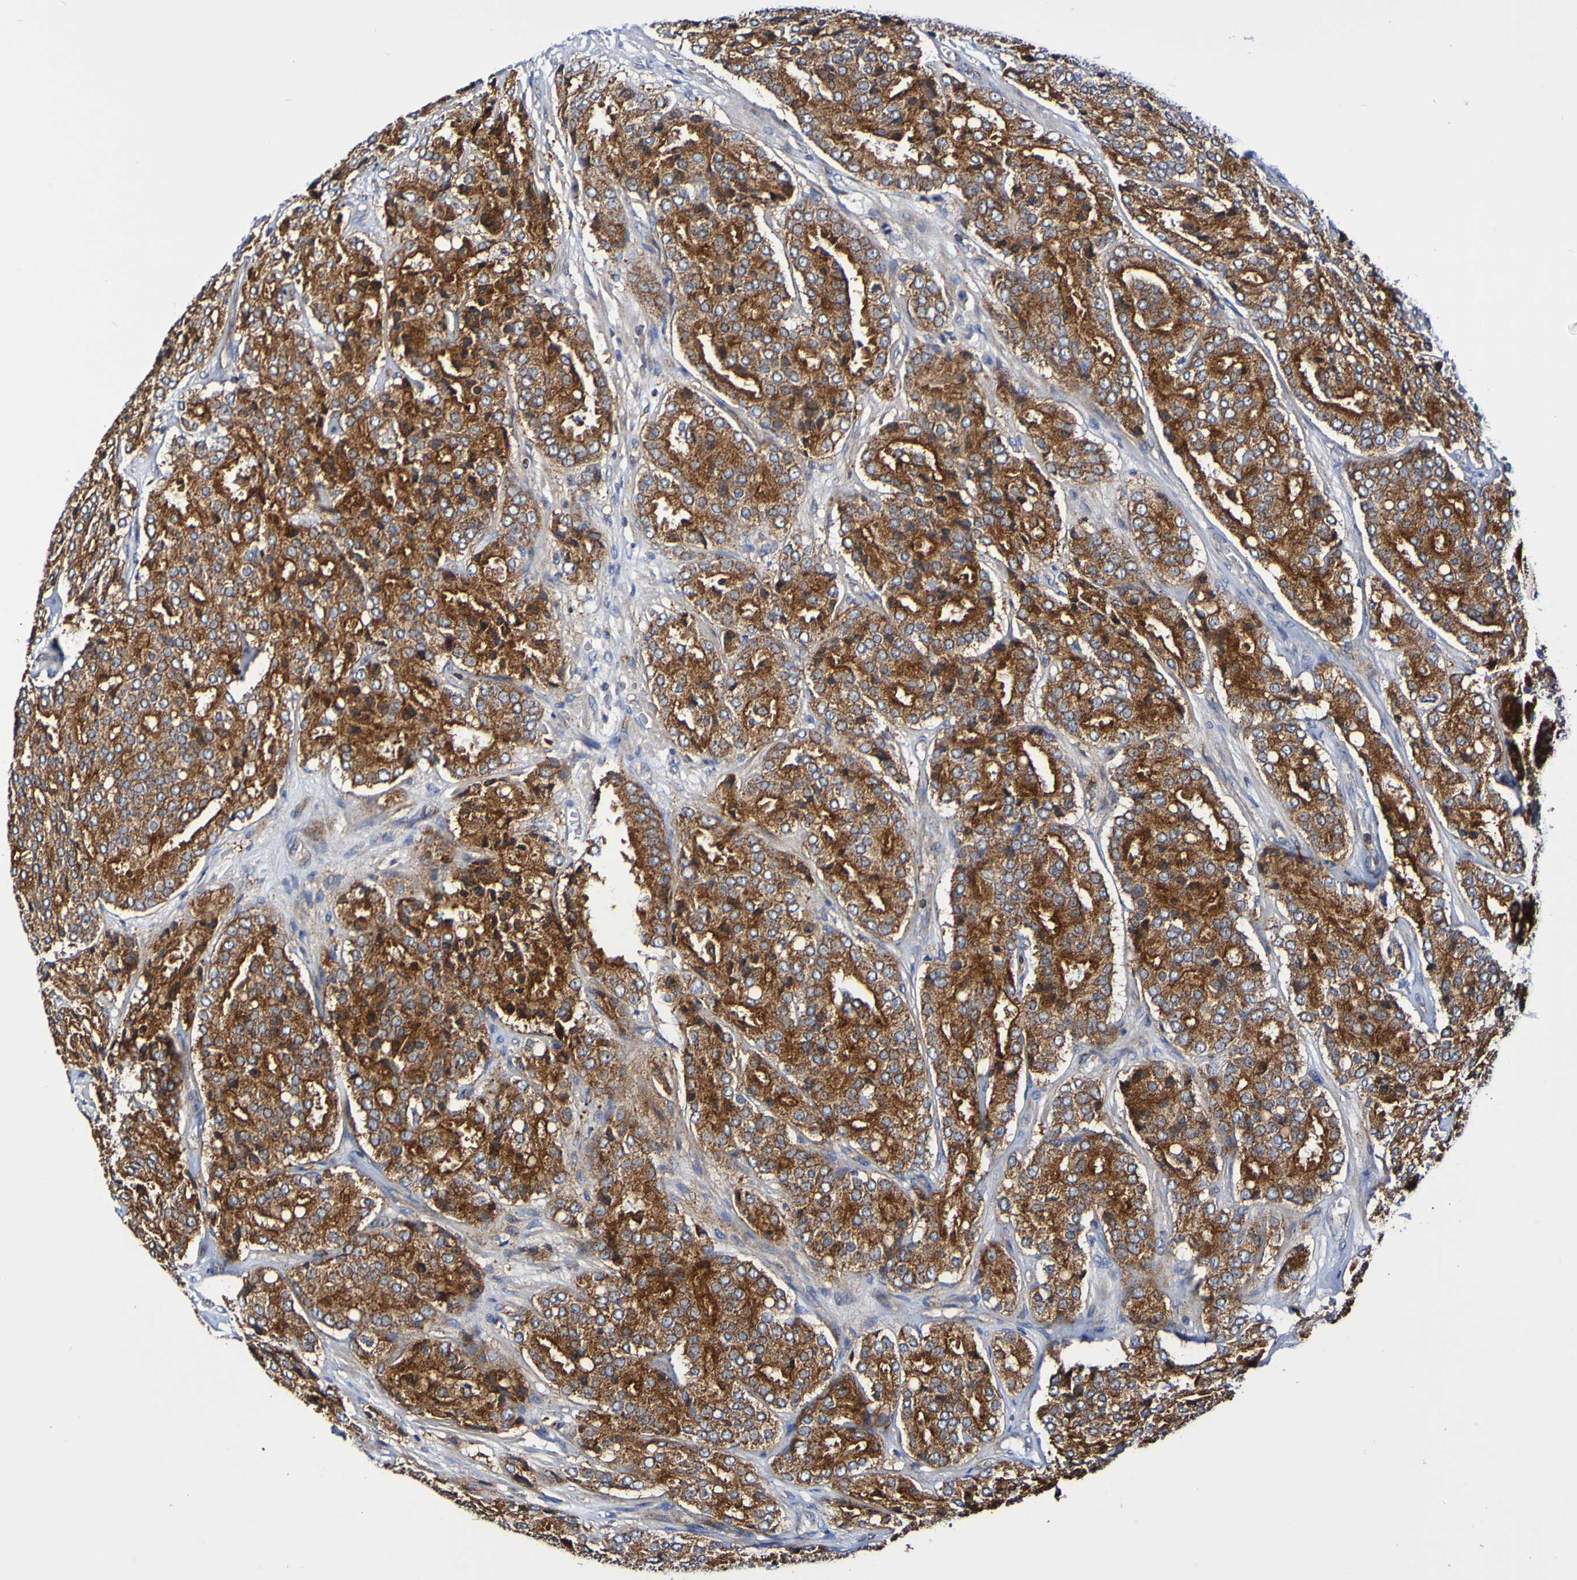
{"staining": {"intensity": "strong", "quantity": ">75%", "location": "cytoplasmic/membranous"}, "tissue": "prostate cancer", "cell_type": "Tumor cells", "image_type": "cancer", "snomed": [{"axis": "morphology", "description": "Adenocarcinoma, High grade"}, {"axis": "topography", "description": "Prostate"}], "caption": "Strong cytoplasmic/membranous protein expression is appreciated in approximately >75% of tumor cells in prostate cancer.", "gene": "GJB1", "patient": {"sex": "male", "age": 65}}